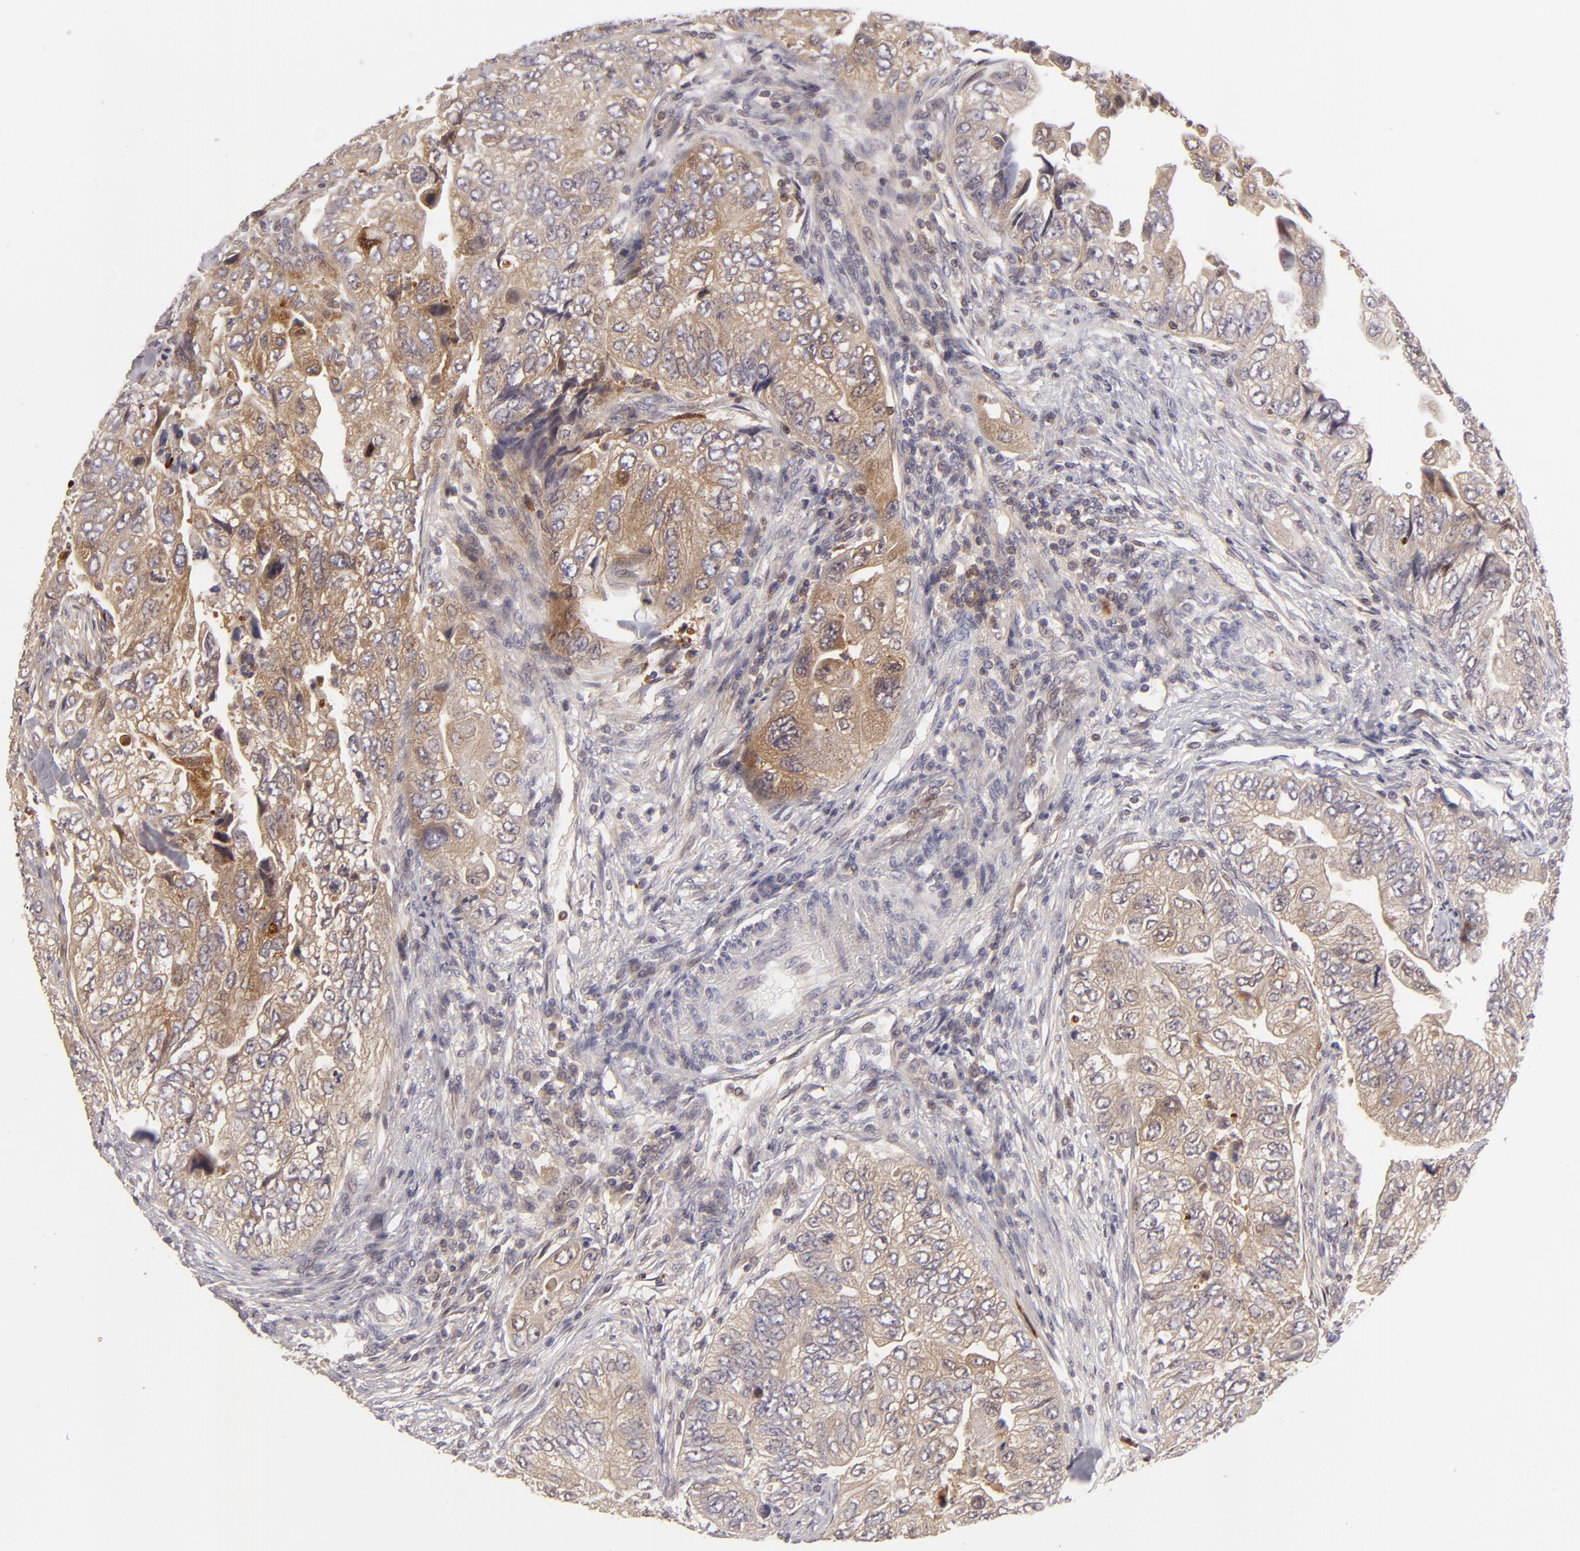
{"staining": {"intensity": "moderate", "quantity": ">75%", "location": "cytoplasmic/membranous"}, "tissue": "colorectal cancer", "cell_type": "Tumor cells", "image_type": "cancer", "snomed": [{"axis": "morphology", "description": "Adenocarcinoma, NOS"}, {"axis": "topography", "description": "Colon"}], "caption": "Protein staining reveals moderate cytoplasmic/membranous positivity in about >75% of tumor cells in colorectal adenocarcinoma.", "gene": "MMP10", "patient": {"sex": "female", "age": 11}}